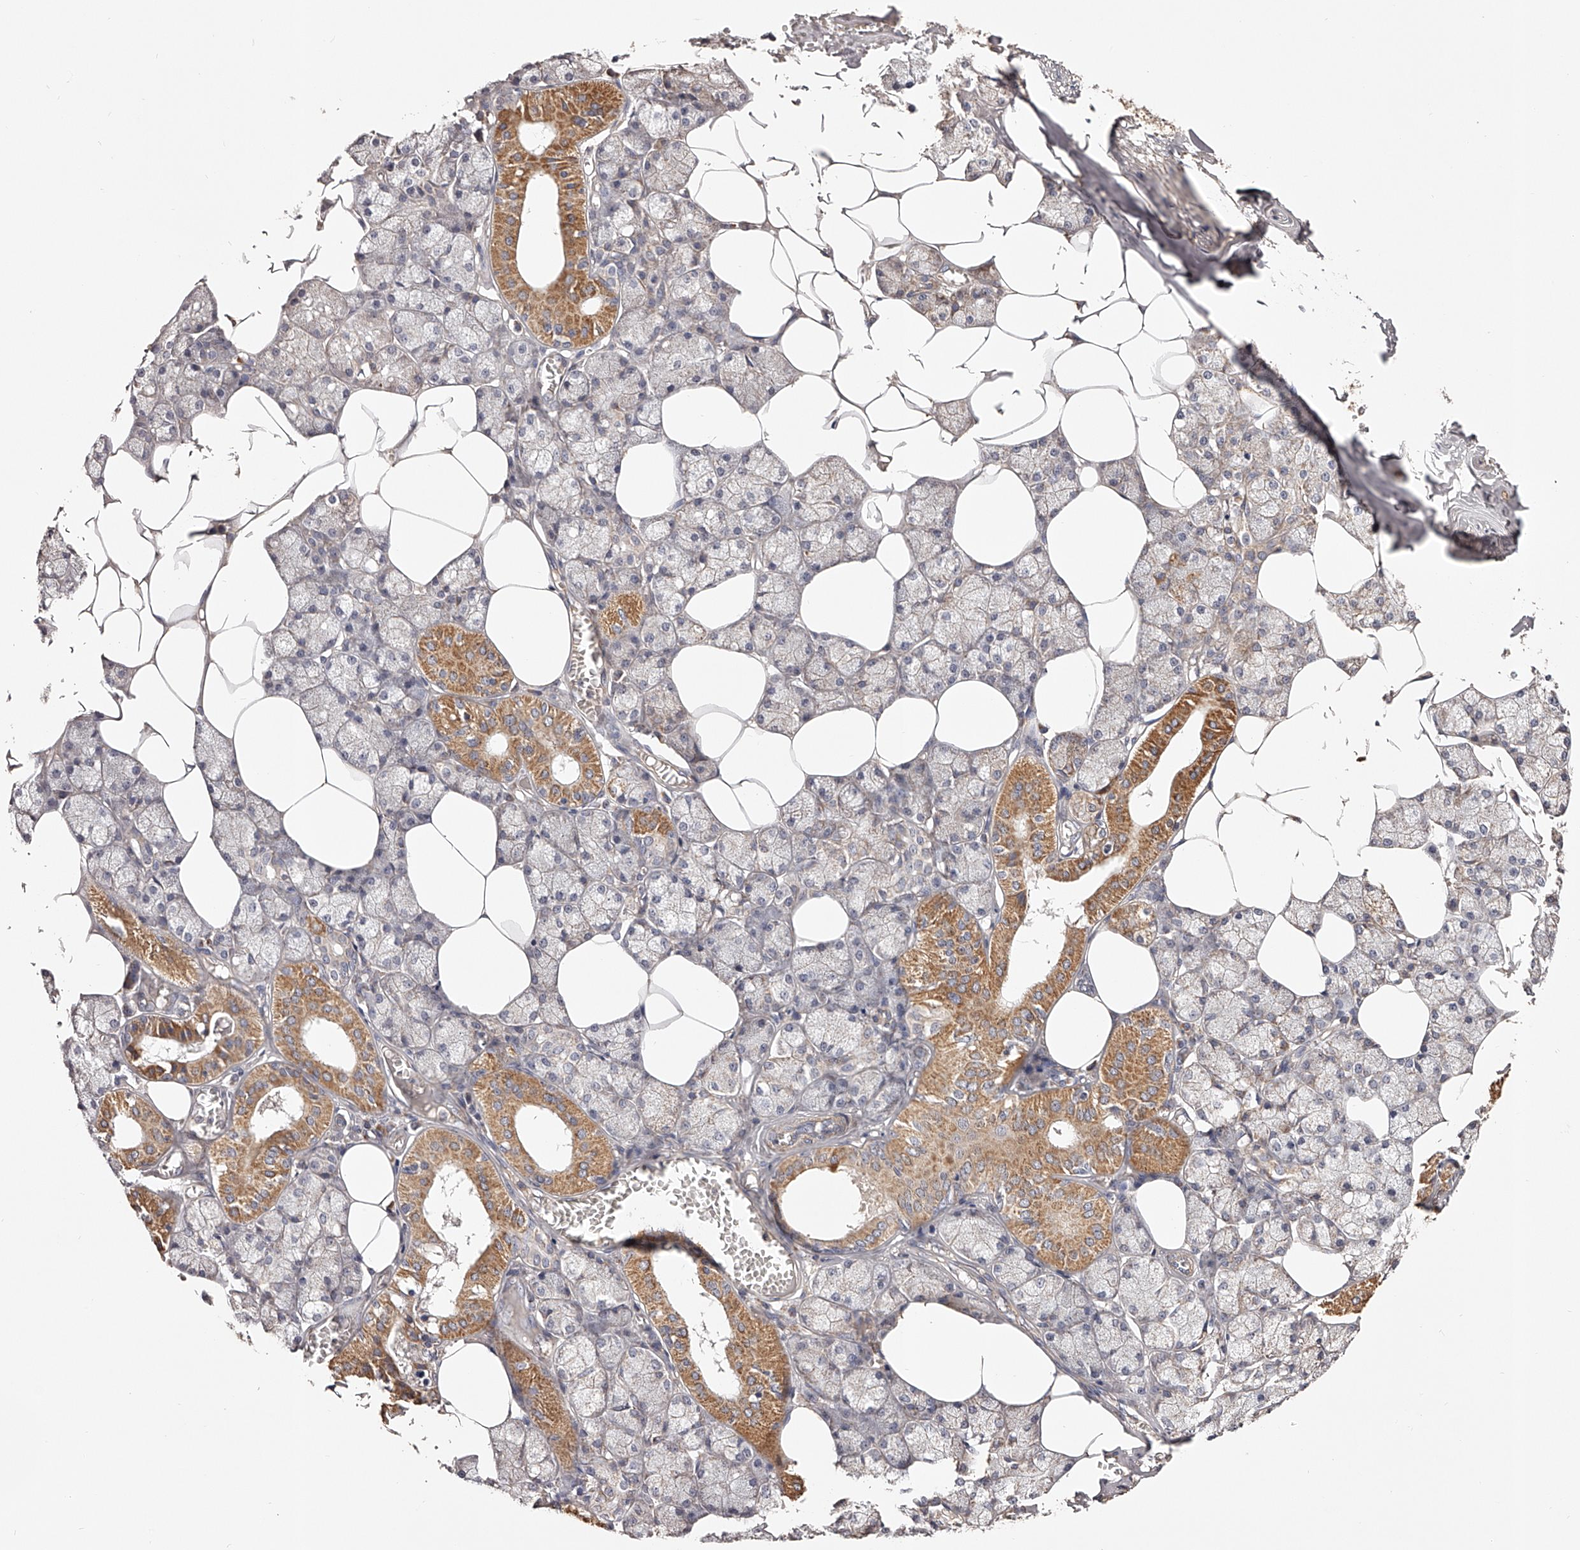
{"staining": {"intensity": "moderate", "quantity": "<25%", "location": "cytoplasmic/membranous"}, "tissue": "salivary gland", "cell_type": "Glandular cells", "image_type": "normal", "snomed": [{"axis": "morphology", "description": "Normal tissue, NOS"}, {"axis": "topography", "description": "Salivary gland"}], "caption": "IHC image of benign salivary gland stained for a protein (brown), which reveals low levels of moderate cytoplasmic/membranous staining in approximately <25% of glandular cells.", "gene": "USP21", "patient": {"sex": "male", "age": 62}}